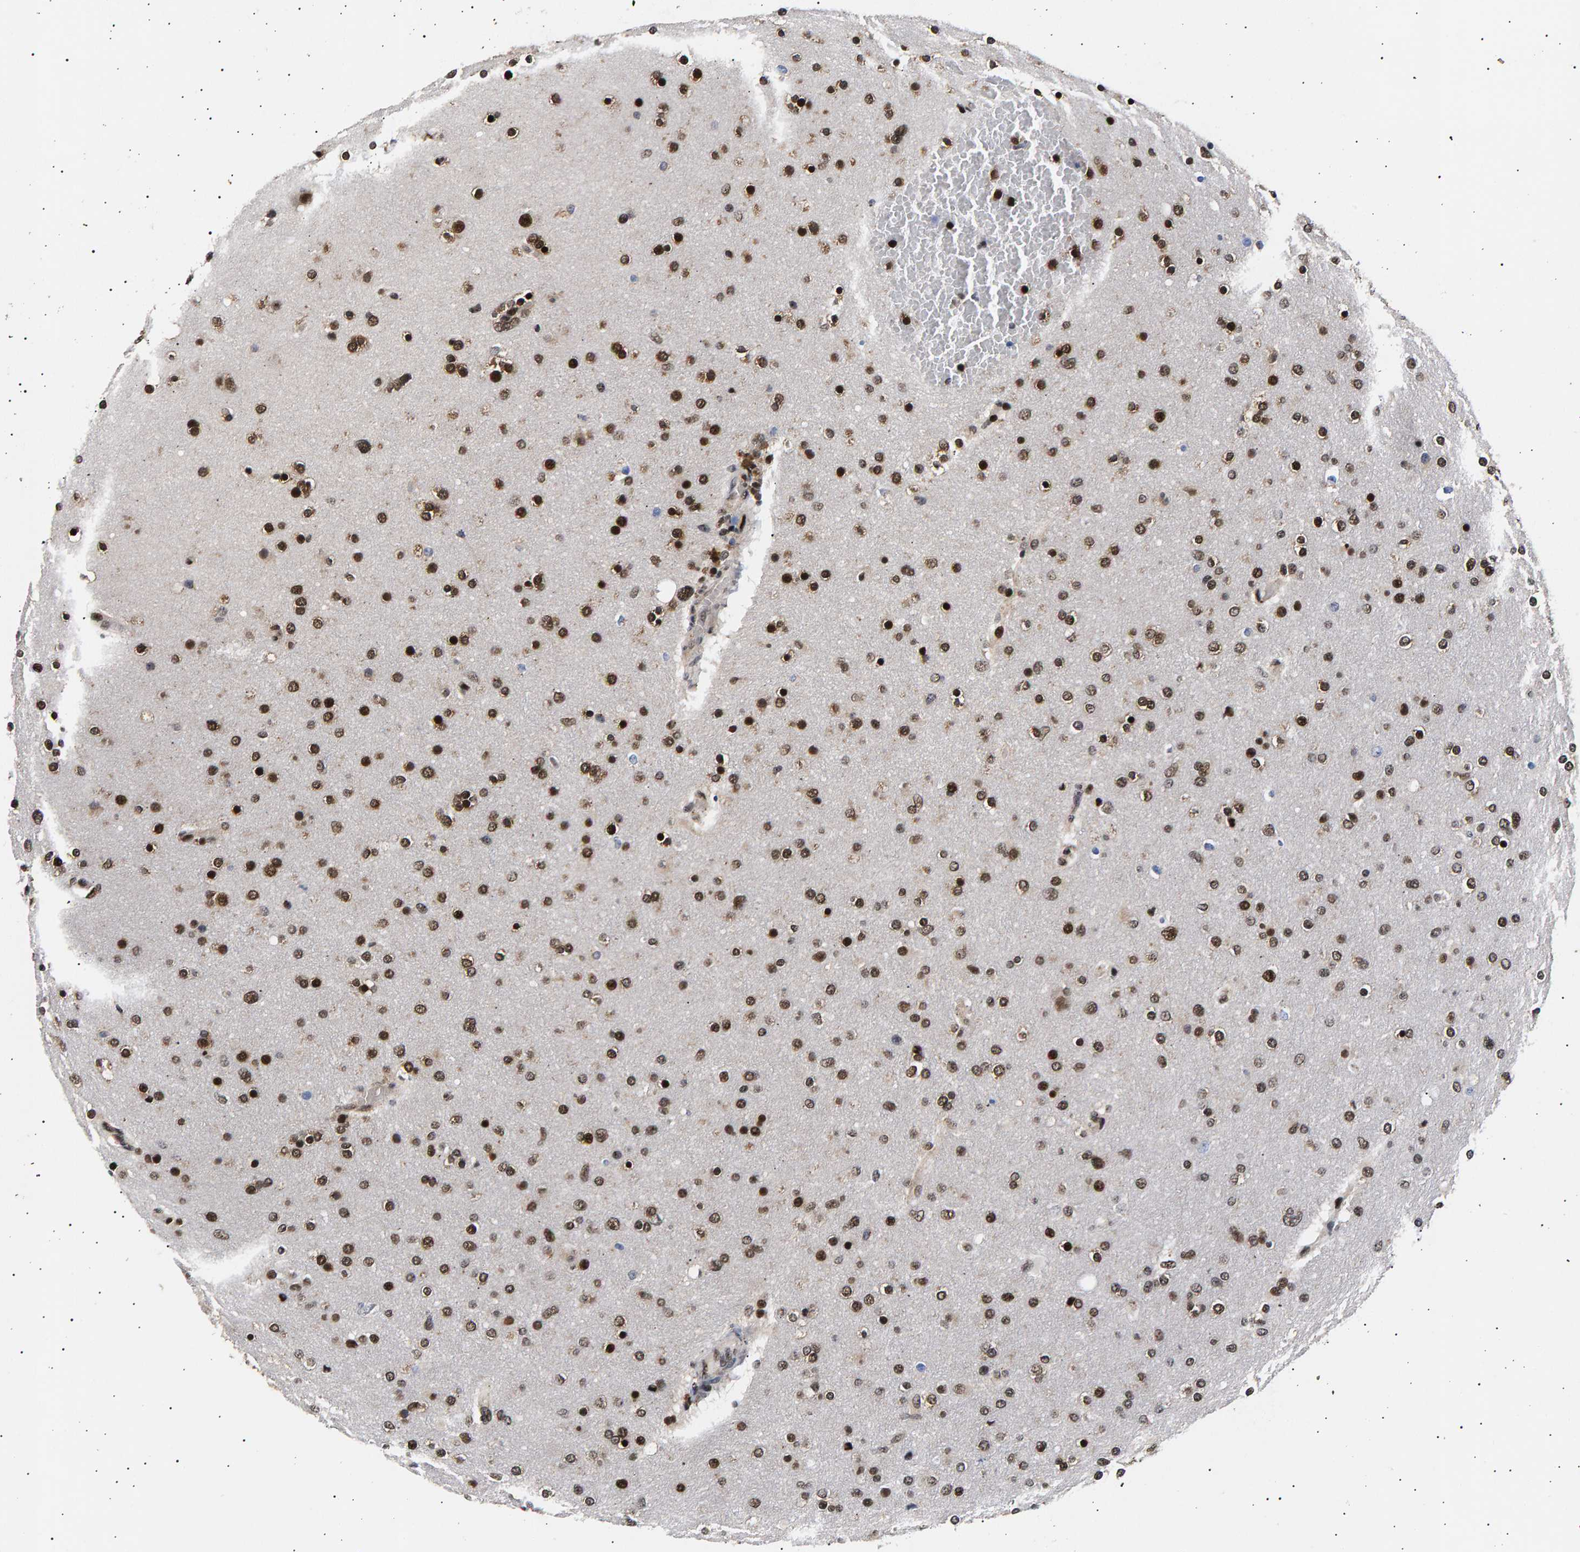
{"staining": {"intensity": "strong", "quantity": ">75%", "location": "nuclear"}, "tissue": "glioma", "cell_type": "Tumor cells", "image_type": "cancer", "snomed": [{"axis": "morphology", "description": "Glioma, malignant, High grade"}, {"axis": "topography", "description": "Cerebral cortex"}], "caption": "Glioma was stained to show a protein in brown. There is high levels of strong nuclear positivity in about >75% of tumor cells.", "gene": "ANKRD40", "patient": {"sex": "female", "age": 36}}